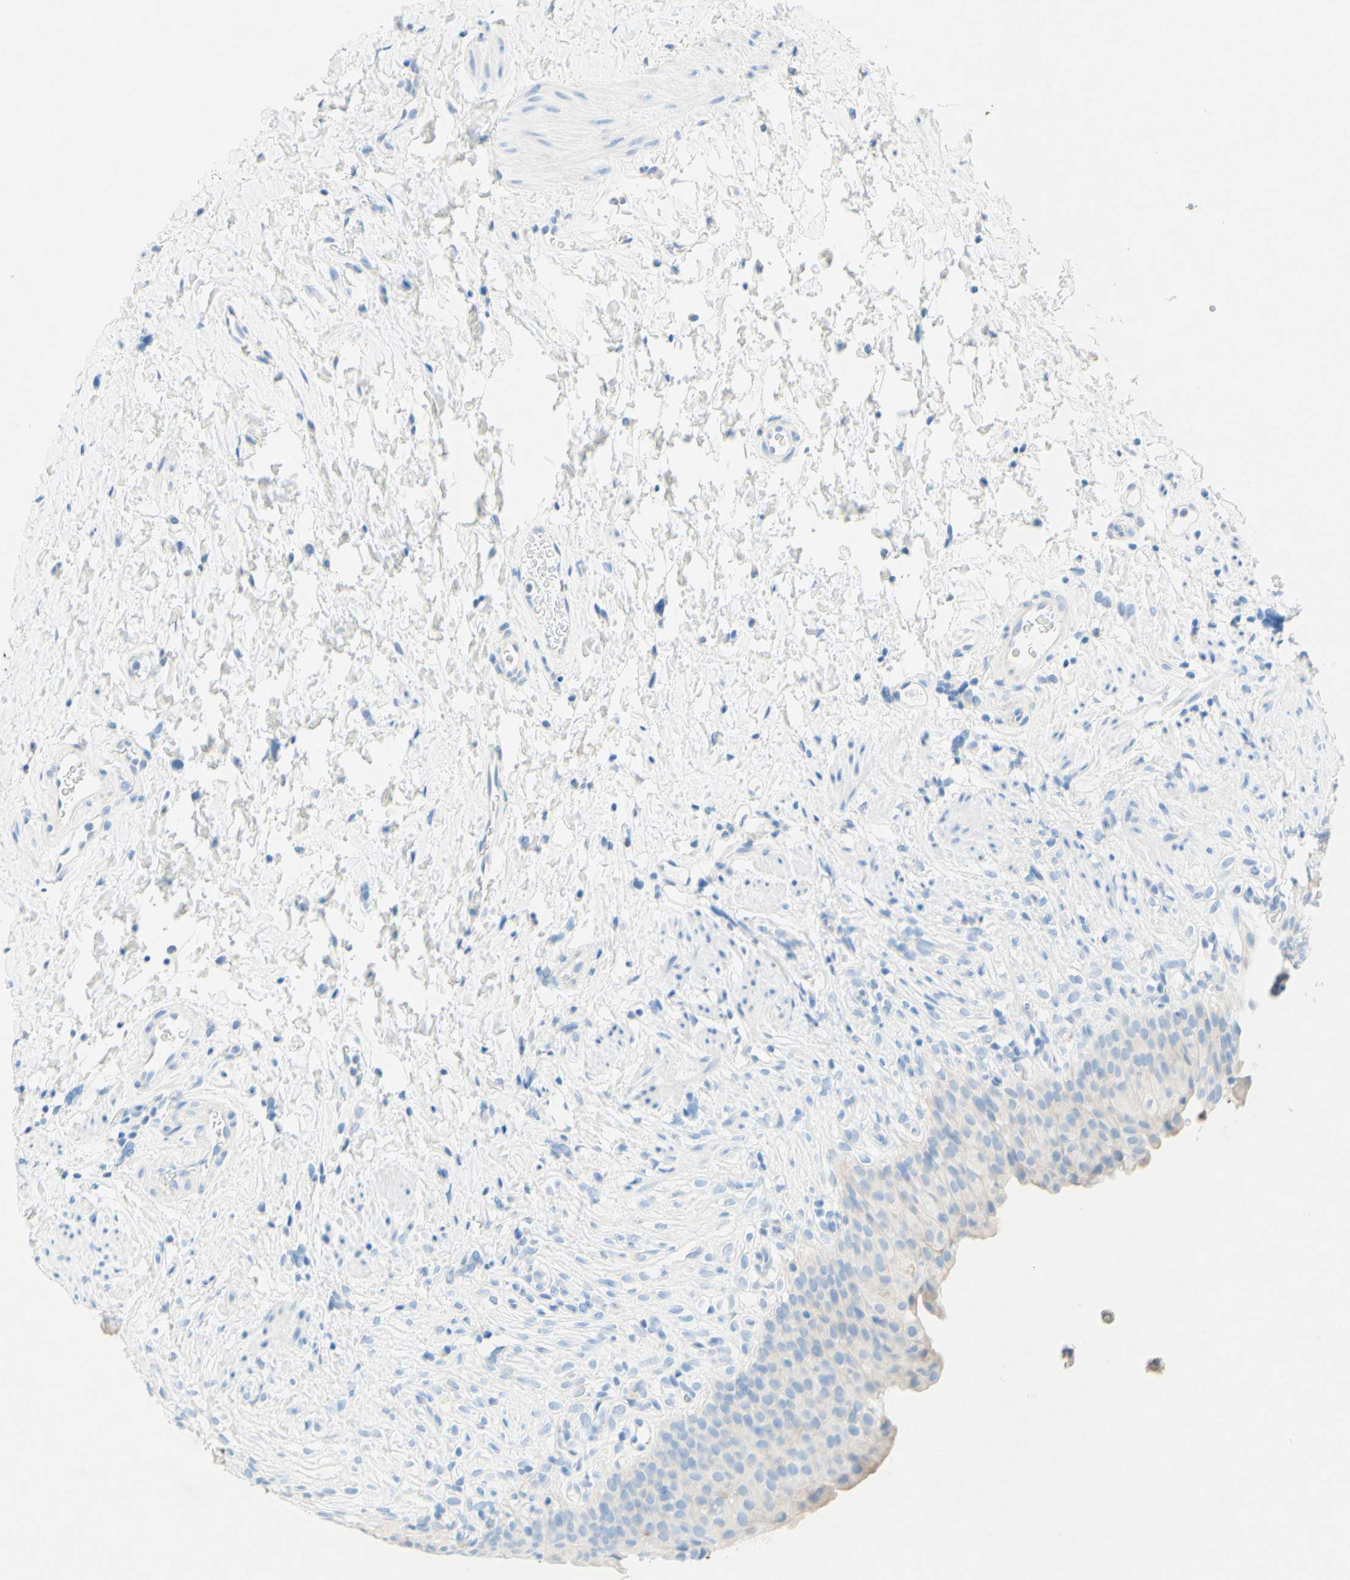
{"staining": {"intensity": "negative", "quantity": "none", "location": "none"}, "tissue": "urinary bladder", "cell_type": "Urothelial cells", "image_type": "normal", "snomed": [{"axis": "morphology", "description": "Normal tissue, NOS"}, {"axis": "topography", "description": "Urinary bladder"}], "caption": "High magnification brightfield microscopy of normal urinary bladder stained with DAB (brown) and counterstained with hematoxylin (blue): urothelial cells show no significant staining.", "gene": "SLC46A1", "patient": {"sex": "female", "age": 80}}